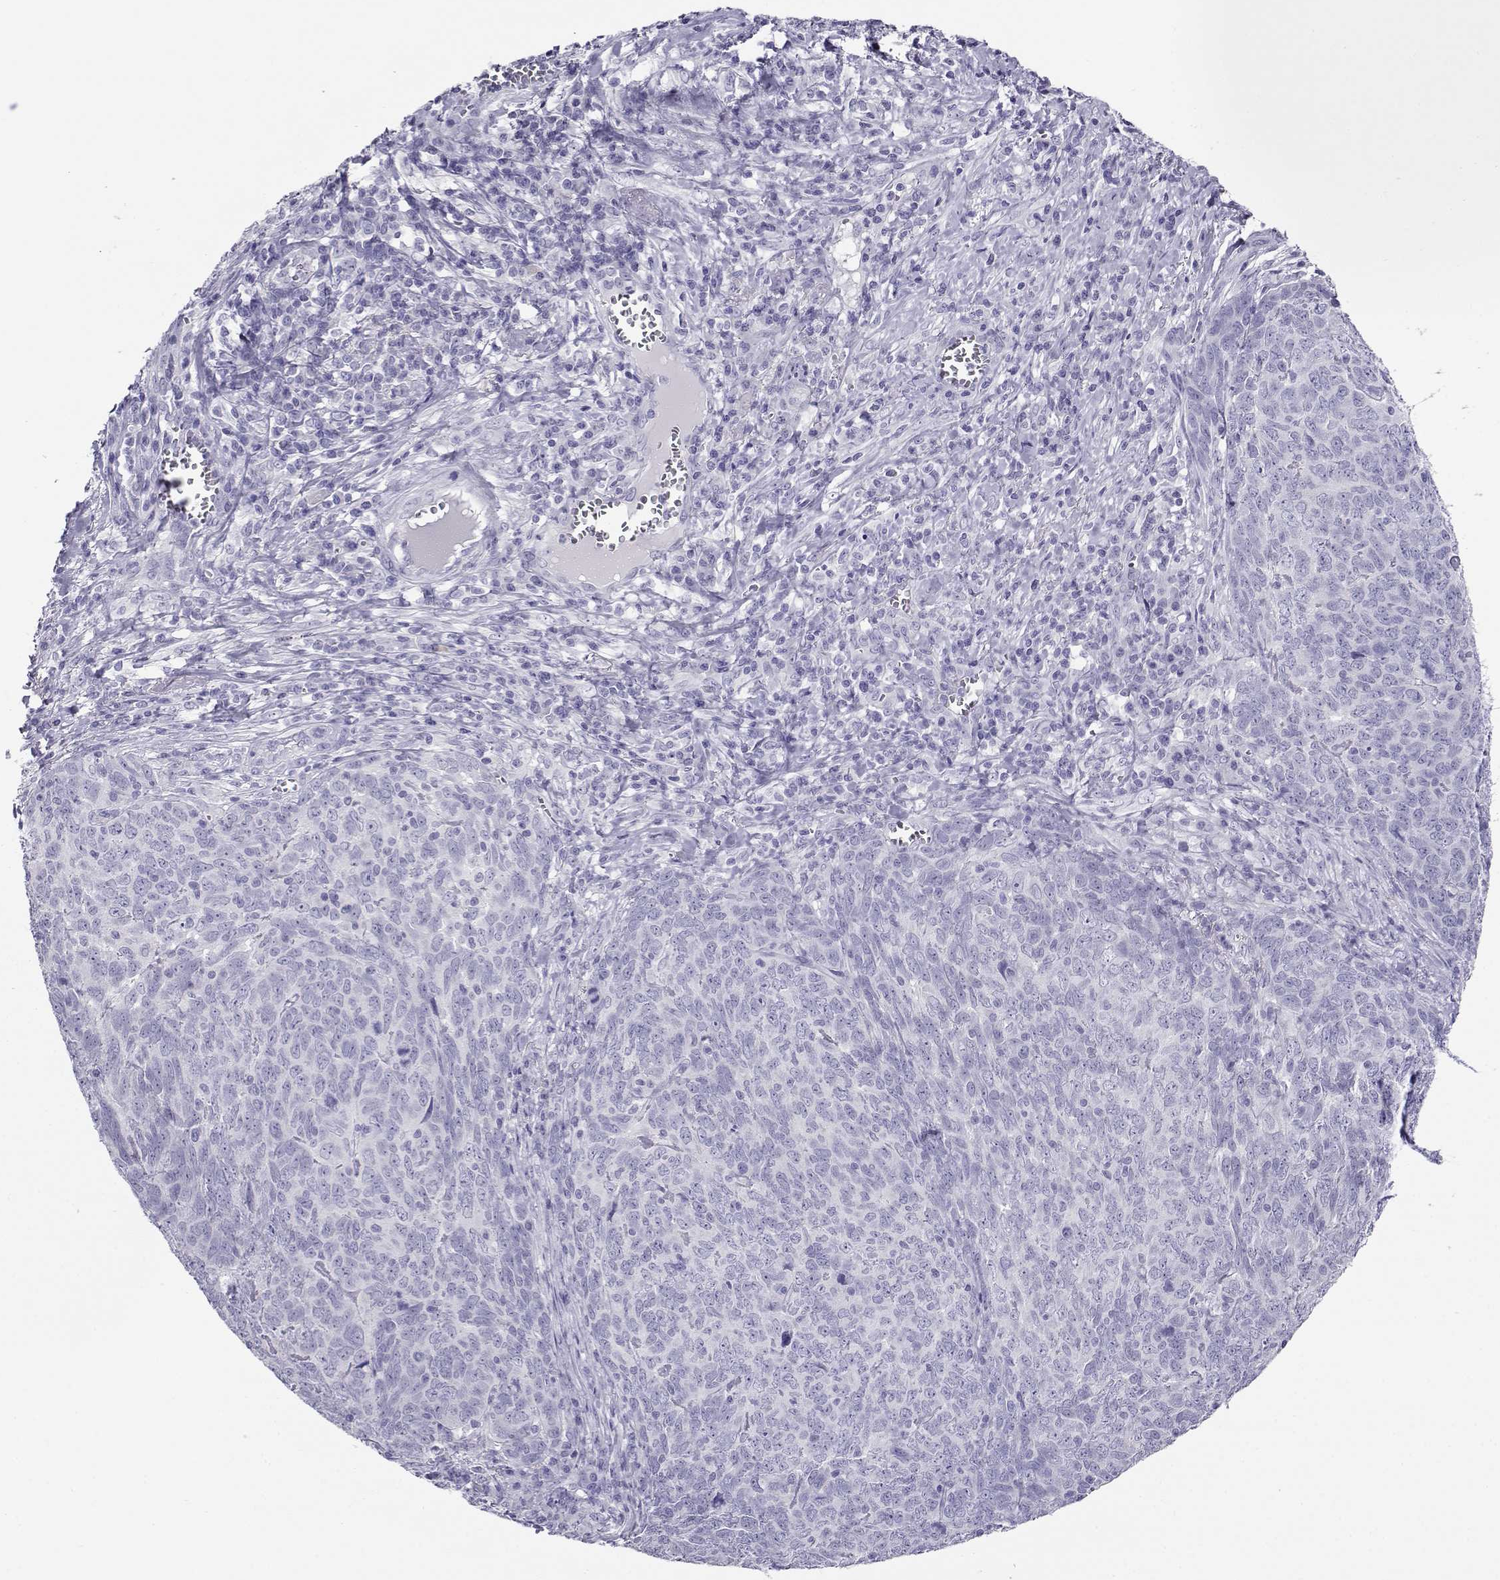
{"staining": {"intensity": "negative", "quantity": "none", "location": "none"}, "tissue": "skin cancer", "cell_type": "Tumor cells", "image_type": "cancer", "snomed": [{"axis": "morphology", "description": "Squamous cell carcinoma, NOS"}, {"axis": "topography", "description": "Skin"}, {"axis": "topography", "description": "Anal"}], "caption": "An image of human squamous cell carcinoma (skin) is negative for staining in tumor cells.", "gene": "CABS1", "patient": {"sex": "female", "age": 51}}